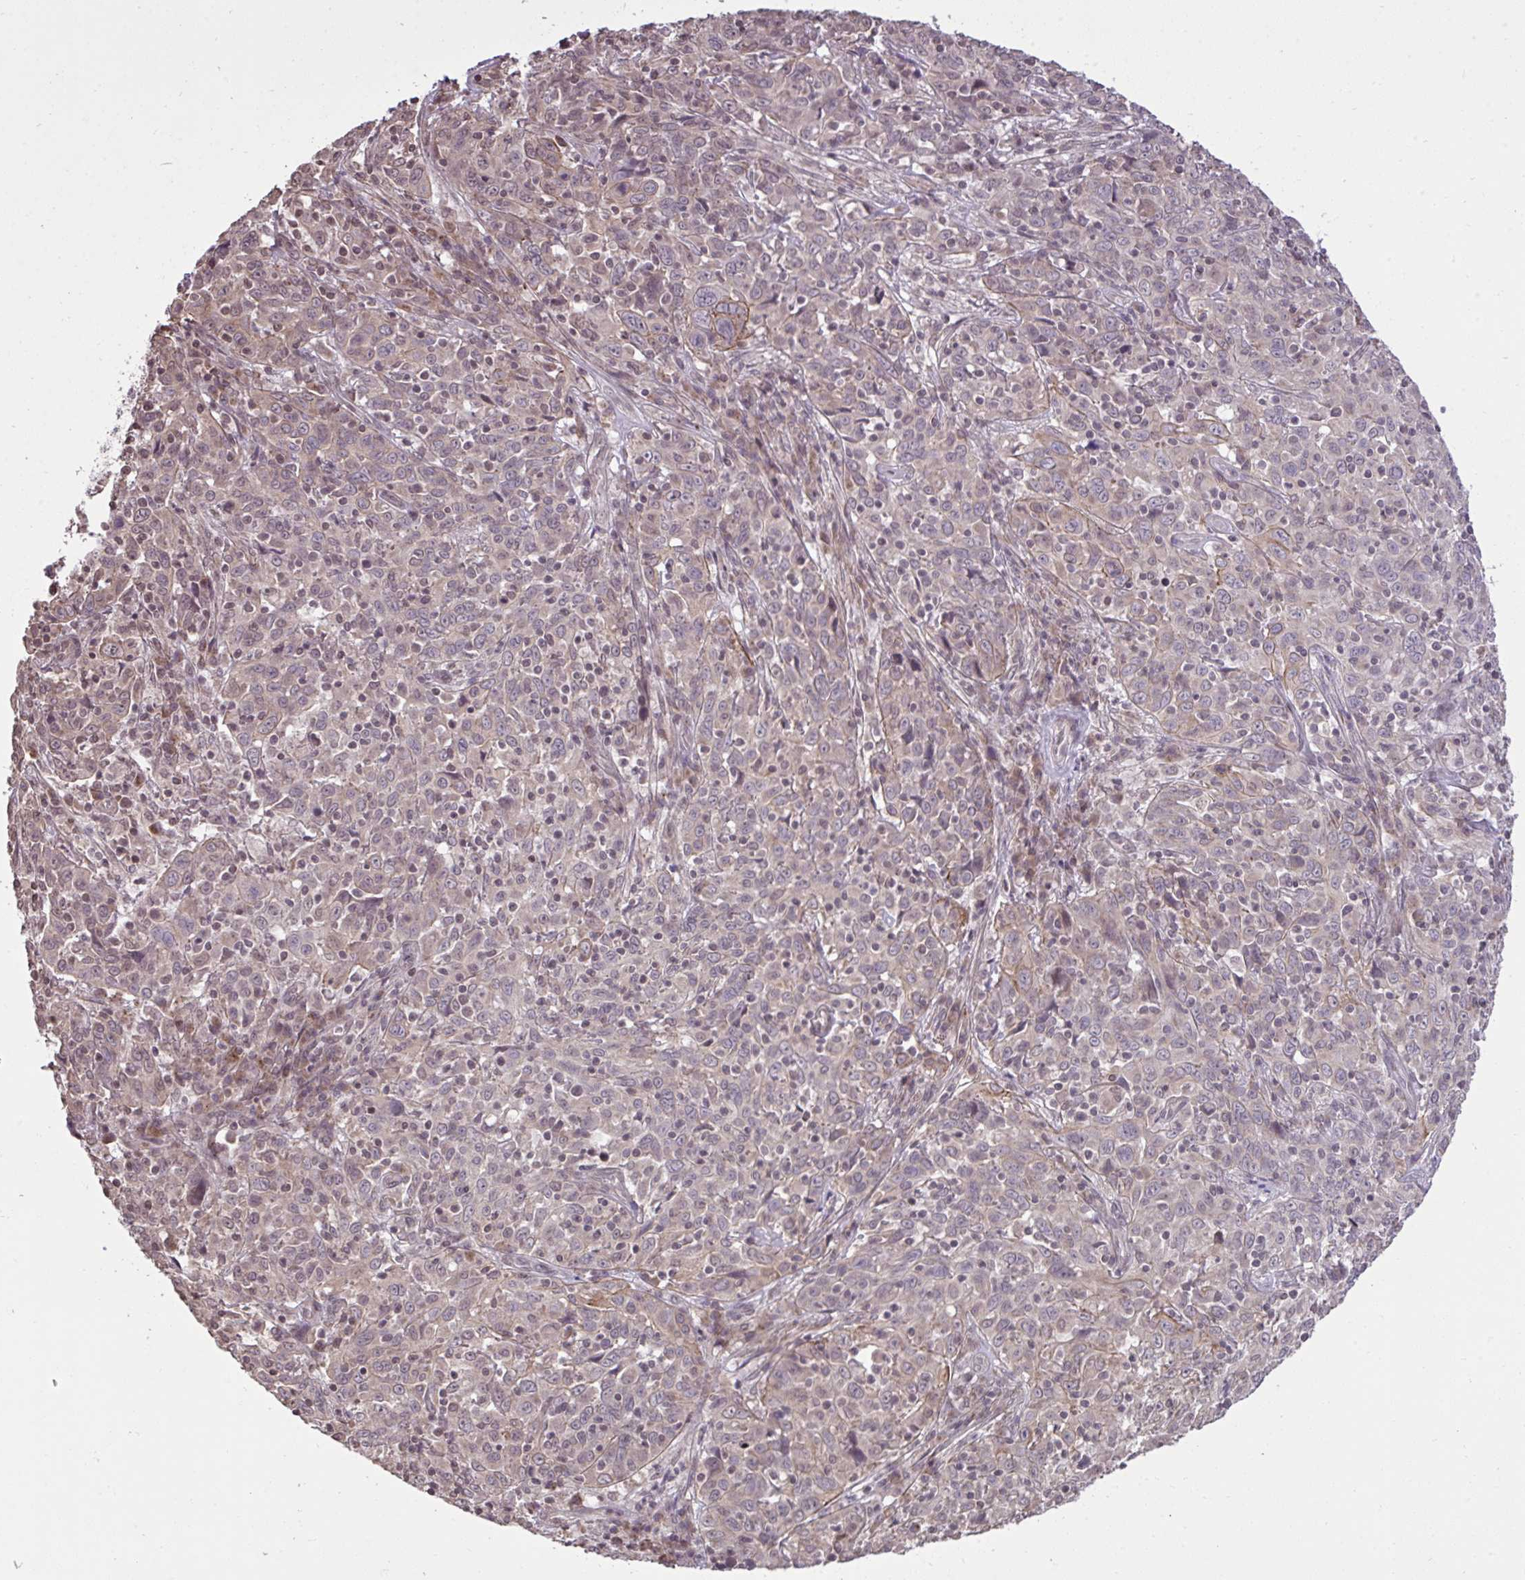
{"staining": {"intensity": "negative", "quantity": "none", "location": "none"}, "tissue": "cervical cancer", "cell_type": "Tumor cells", "image_type": "cancer", "snomed": [{"axis": "morphology", "description": "Squamous cell carcinoma, NOS"}, {"axis": "topography", "description": "Cervix"}], "caption": "Immunohistochemistry micrograph of cervical cancer stained for a protein (brown), which reveals no expression in tumor cells.", "gene": "CYP20A1", "patient": {"sex": "female", "age": 46}}